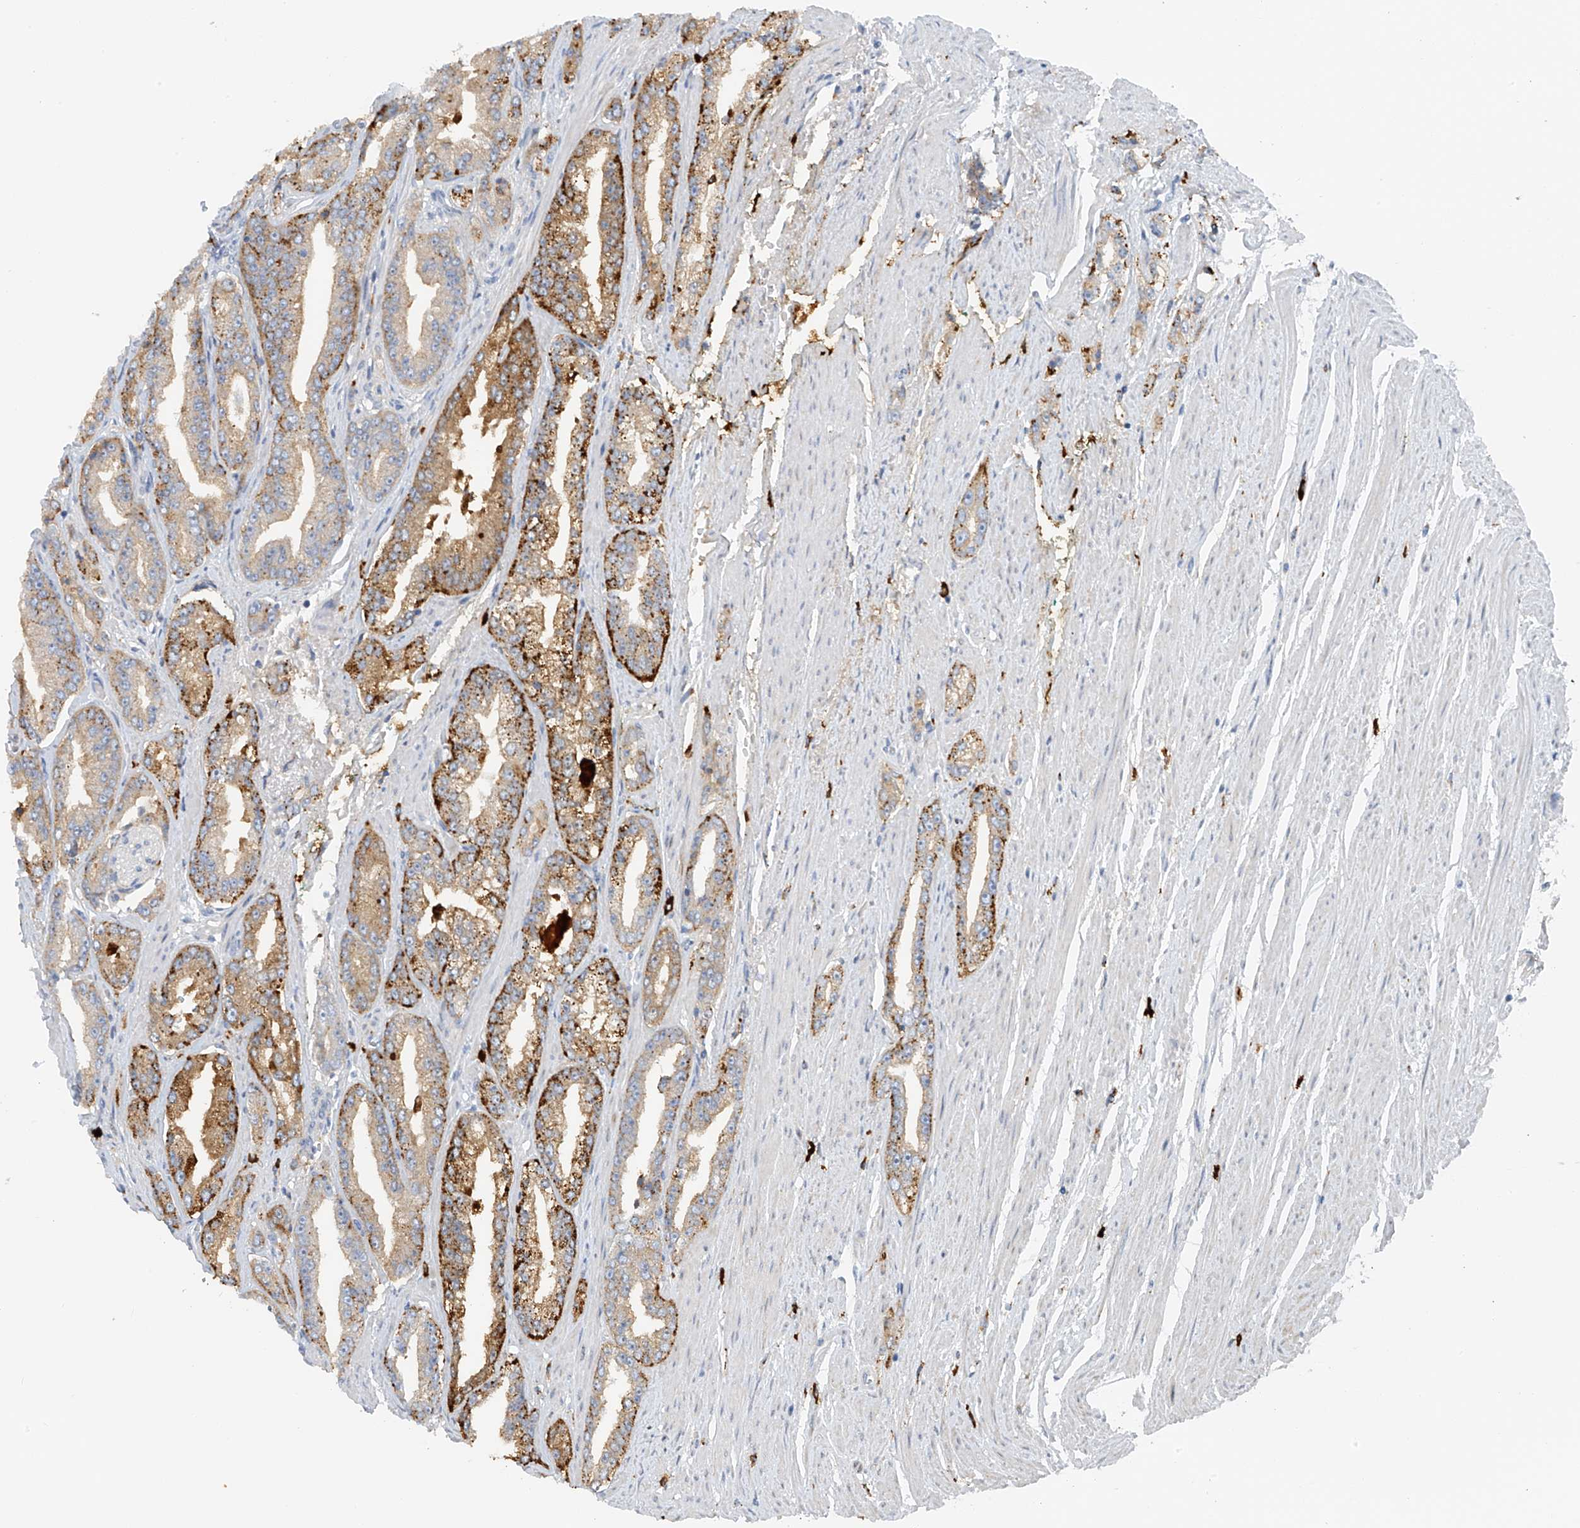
{"staining": {"intensity": "moderate", "quantity": ">75%", "location": "cytoplasmic/membranous"}, "tissue": "prostate cancer", "cell_type": "Tumor cells", "image_type": "cancer", "snomed": [{"axis": "morphology", "description": "Adenocarcinoma, High grade"}, {"axis": "topography", "description": "Prostate"}], "caption": "Tumor cells demonstrate medium levels of moderate cytoplasmic/membranous positivity in about >75% of cells in human prostate adenocarcinoma (high-grade). Nuclei are stained in blue.", "gene": "POMGNT2", "patient": {"sex": "male", "age": 71}}